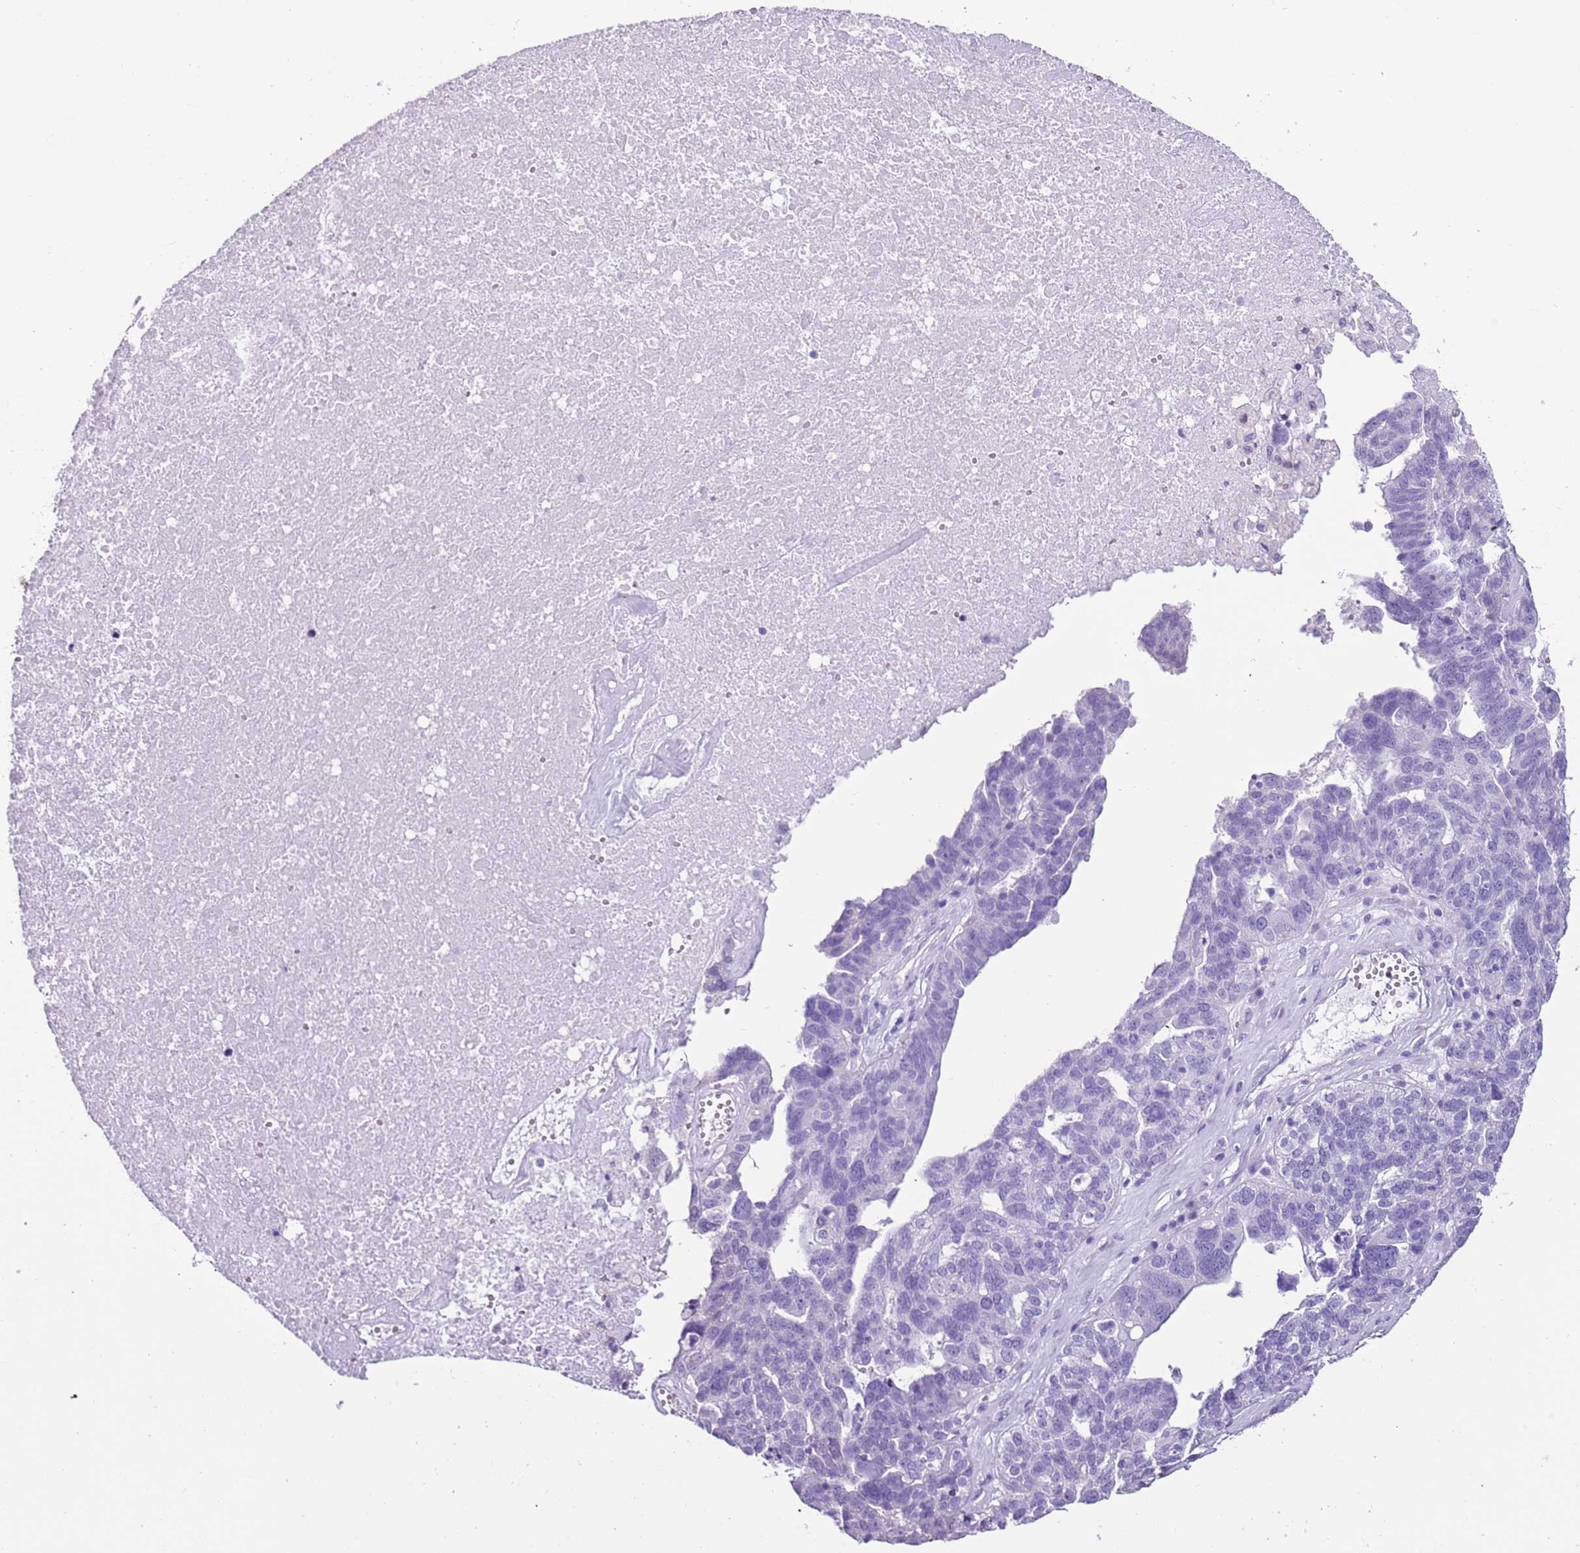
{"staining": {"intensity": "negative", "quantity": "none", "location": "none"}, "tissue": "ovarian cancer", "cell_type": "Tumor cells", "image_type": "cancer", "snomed": [{"axis": "morphology", "description": "Cystadenocarcinoma, serous, NOS"}, {"axis": "topography", "description": "Ovary"}], "caption": "This is a histopathology image of immunohistochemistry (IHC) staining of ovarian cancer (serous cystadenocarcinoma), which shows no expression in tumor cells.", "gene": "SLC7A14", "patient": {"sex": "female", "age": 59}}